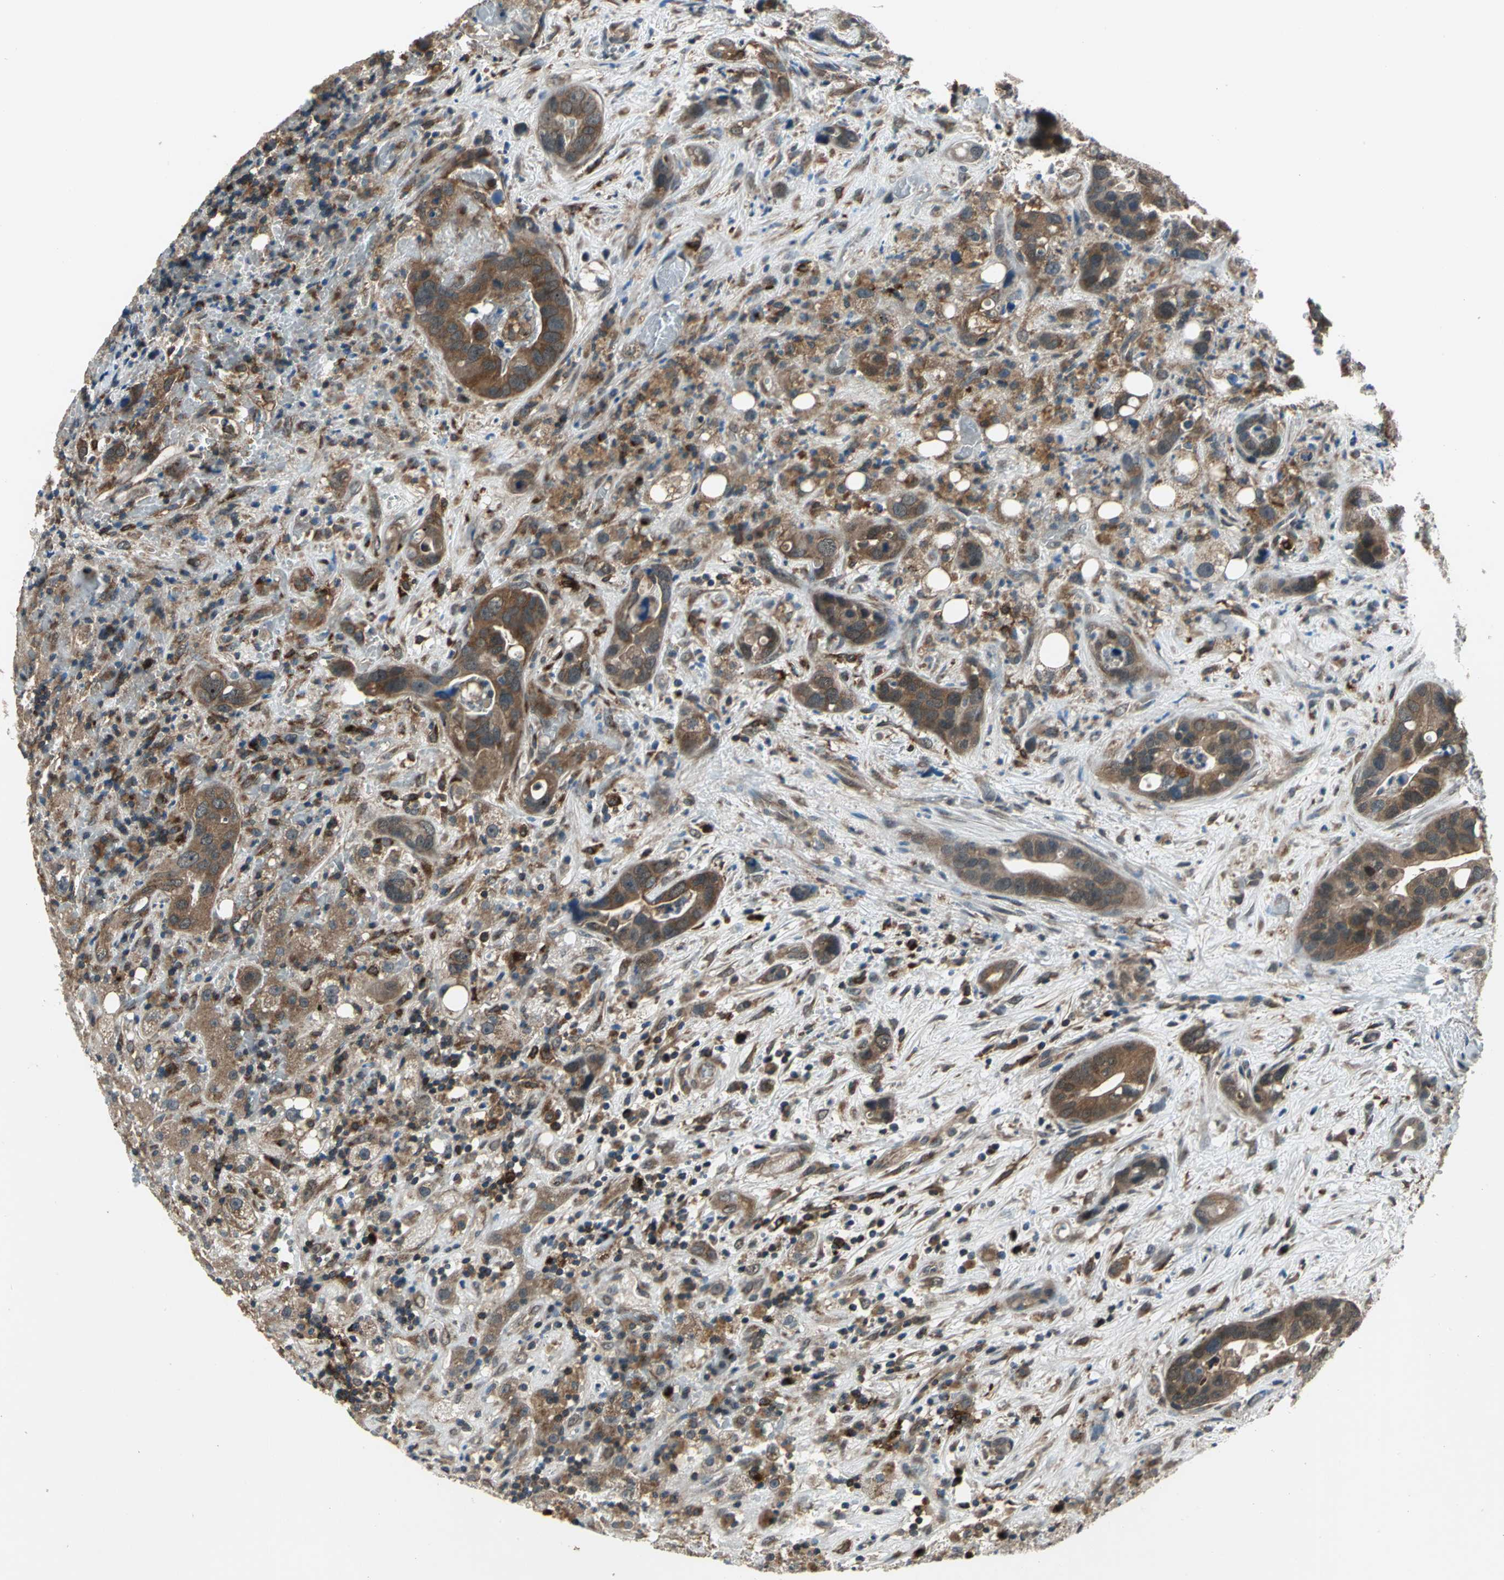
{"staining": {"intensity": "strong", "quantity": ">75%", "location": "cytoplasmic/membranous"}, "tissue": "liver cancer", "cell_type": "Tumor cells", "image_type": "cancer", "snomed": [{"axis": "morphology", "description": "Cholangiocarcinoma"}, {"axis": "topography", "description": "Liver"}], "caption": "A high amount of strong cytoplasmic/membranous expression is present in approximately >75% of tumor cells in liver cancer (cholangiocarcinoma) tissue.", "gene": "NFKBIE", "patient": {"sex": "female", "age": 65}}